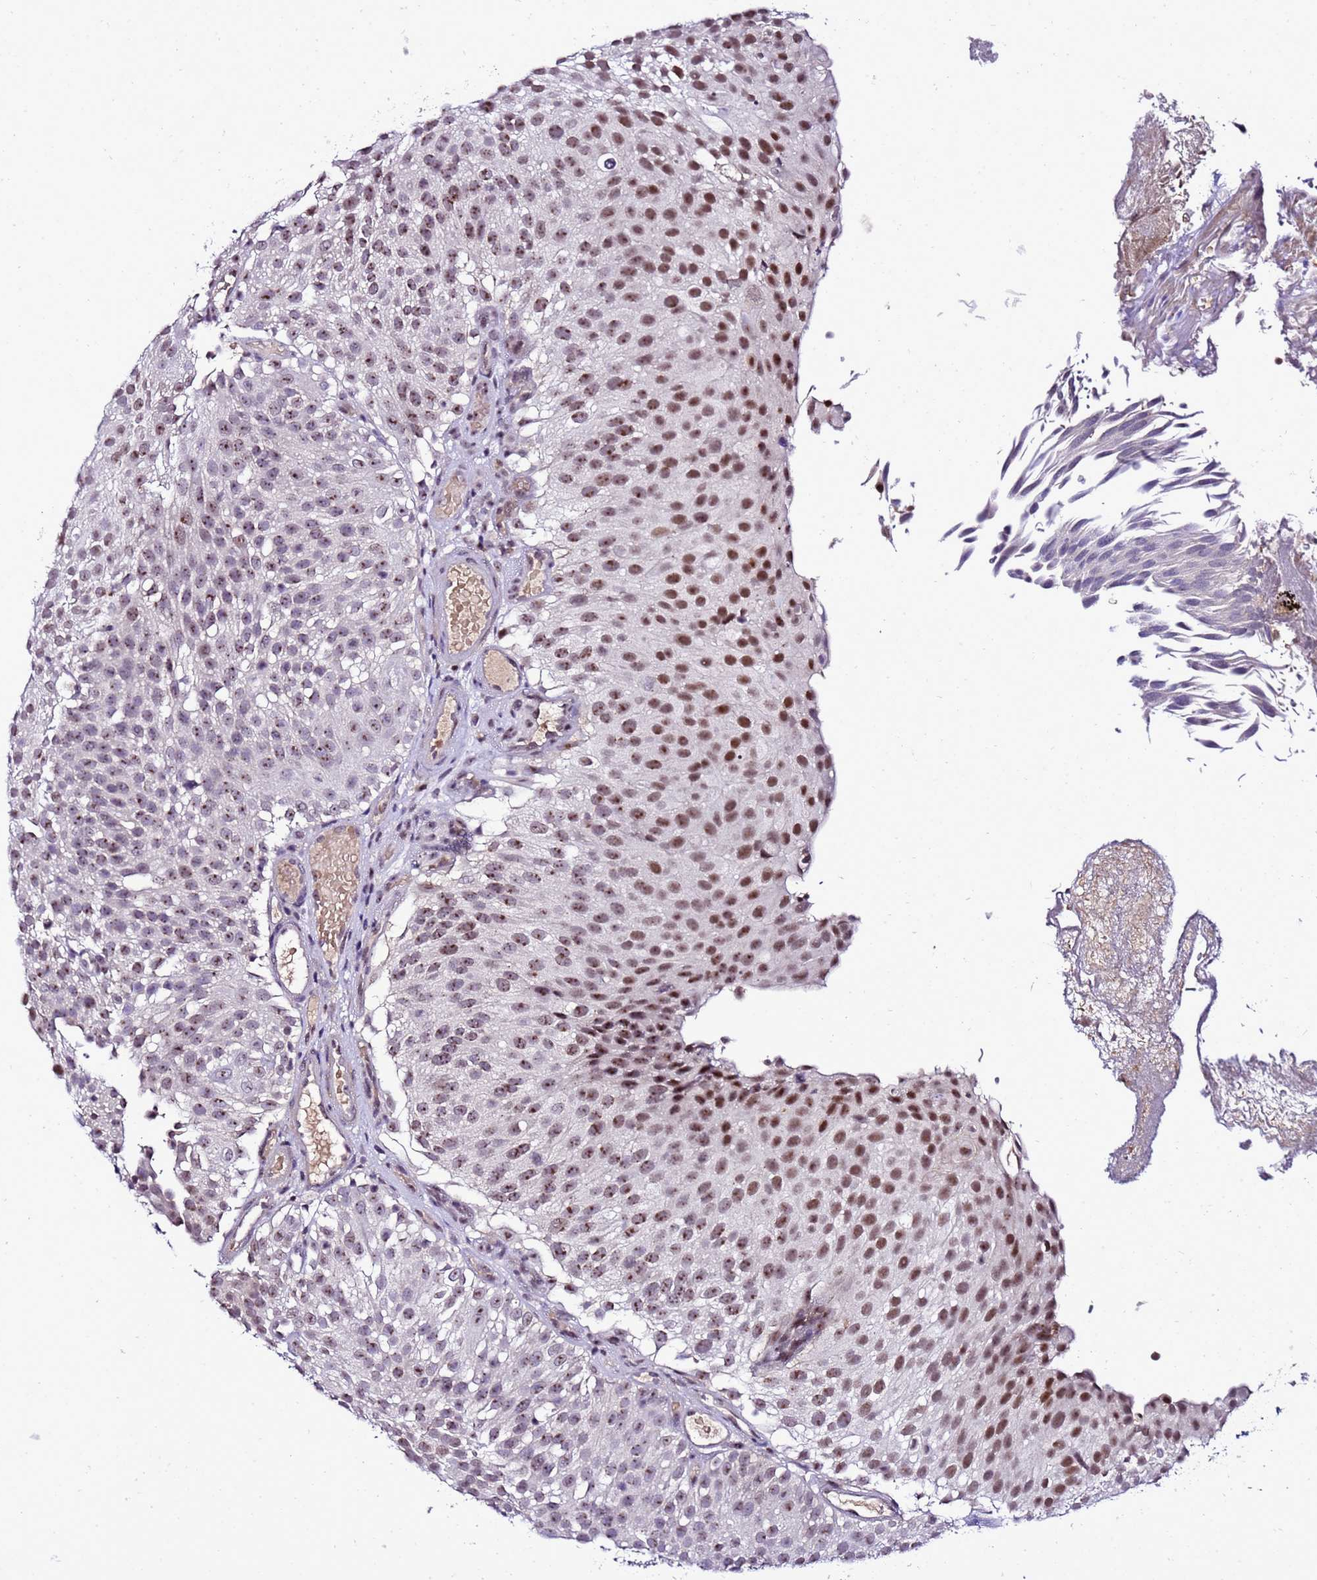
{"staining": {"intensity": "moderate", "quantity": ">75%", "location": "nuclear"}, "tissue": "urothelial cancer", "cell_type": "Tumor cells", "image_type": "cancer", "snomed": [{"axis": "morphology", "description": "Urothelial carcinoma, Low grade"}, {"axis": "topography", "description": "Urinary bladder"}], "caption": "Tumor cells reveal medium levels of moderate nuclear expression in about >75% of cells in human low-grade urothelial carcinoma.", "gene": "C19orf47", "patient": {"sex": "male", "age": 78}}